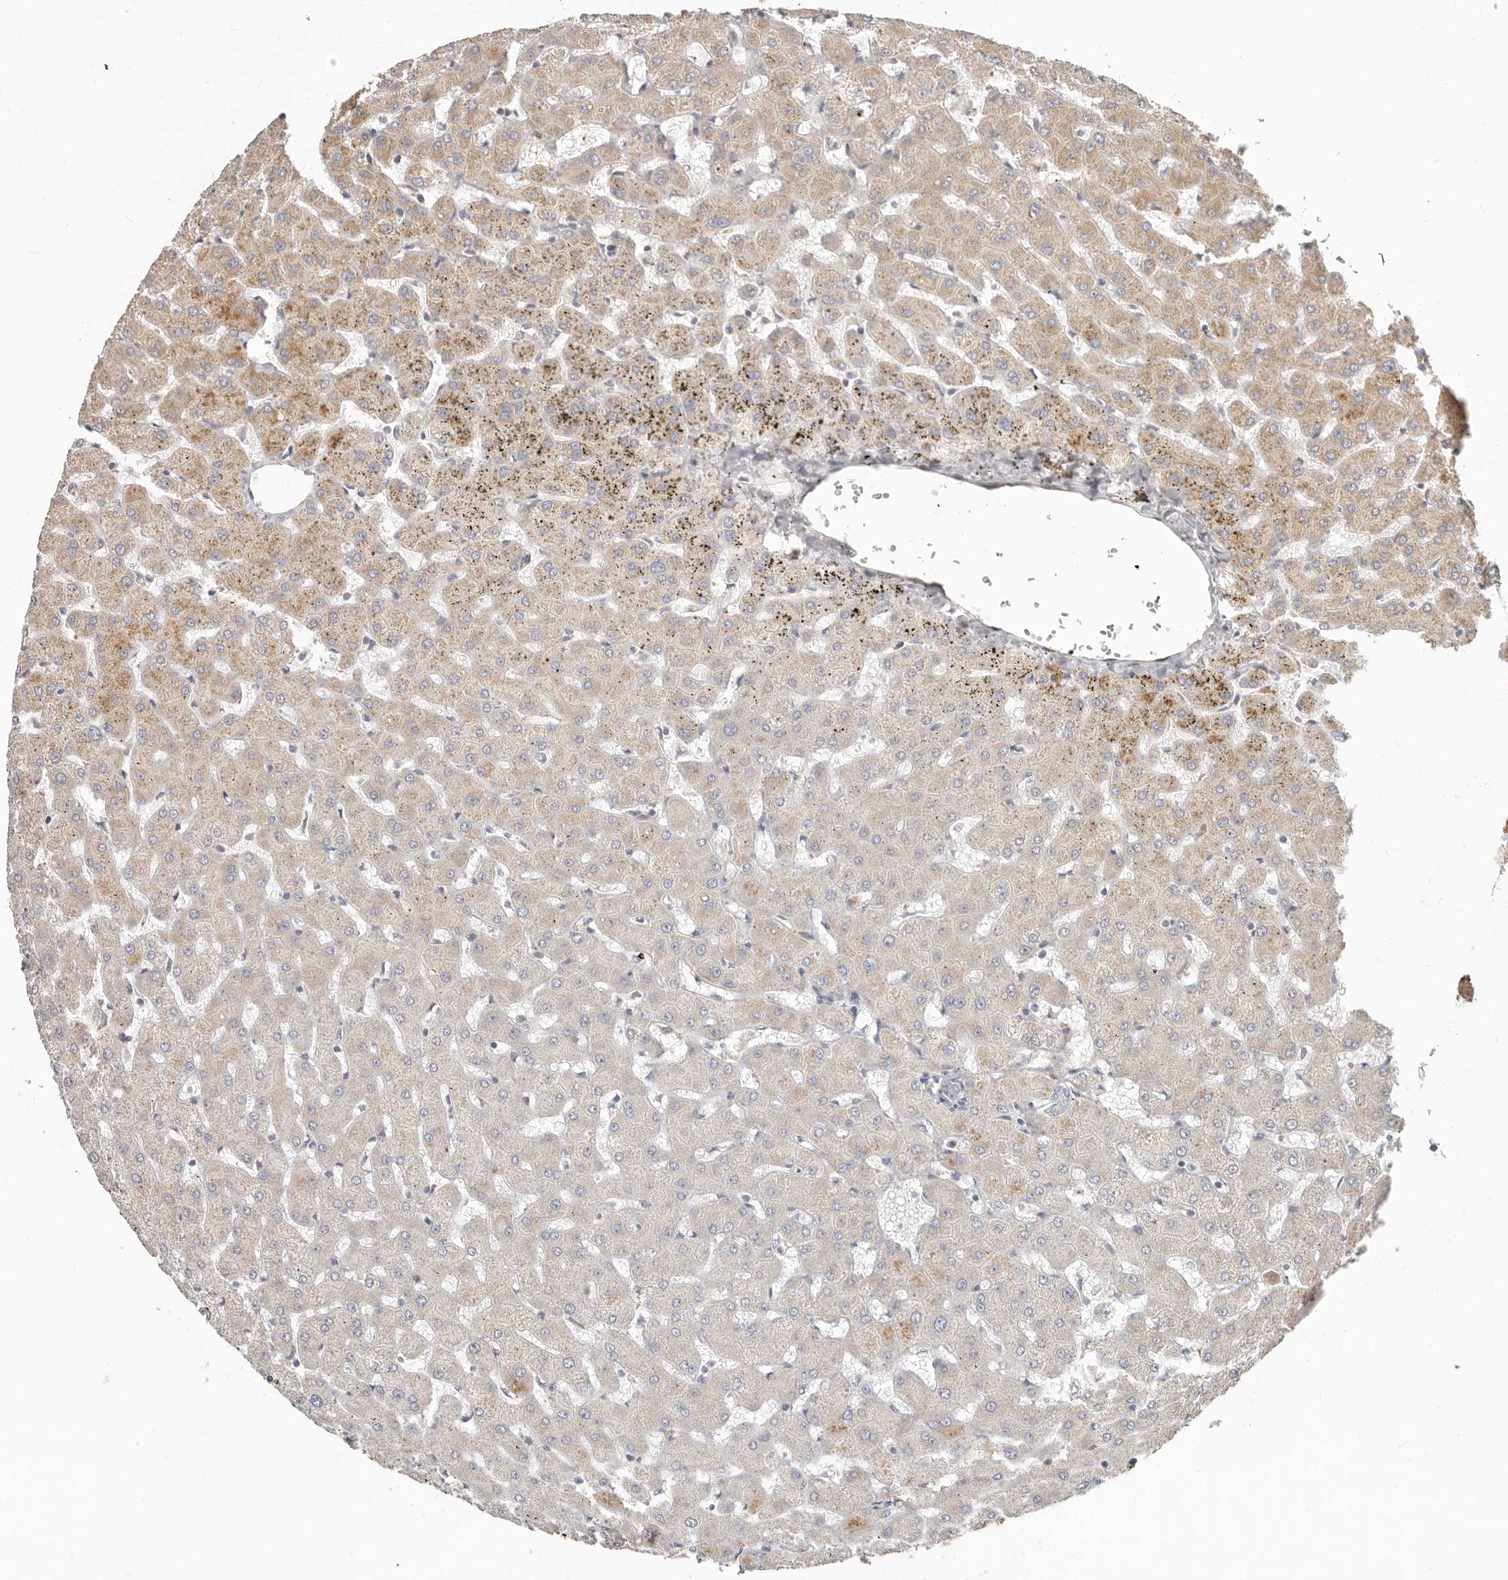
{"staining": {"intensity": "negative", "quantity": "none", "location": "none"}, "tissue": "liver", "cell_type": "Cholangiocytes", "image_type": "normal", "snomed": [{"axis": "morphology", "description": "Normal tissue, NOS"}, {"axis": "topography", "description": "Liver"}], "caption": "Liver stained for a protein using immunohistochemistry displays no staining cholangiocytes.", "gene": "MTFR2", "patient": {"sex": "female", "age": 63}}